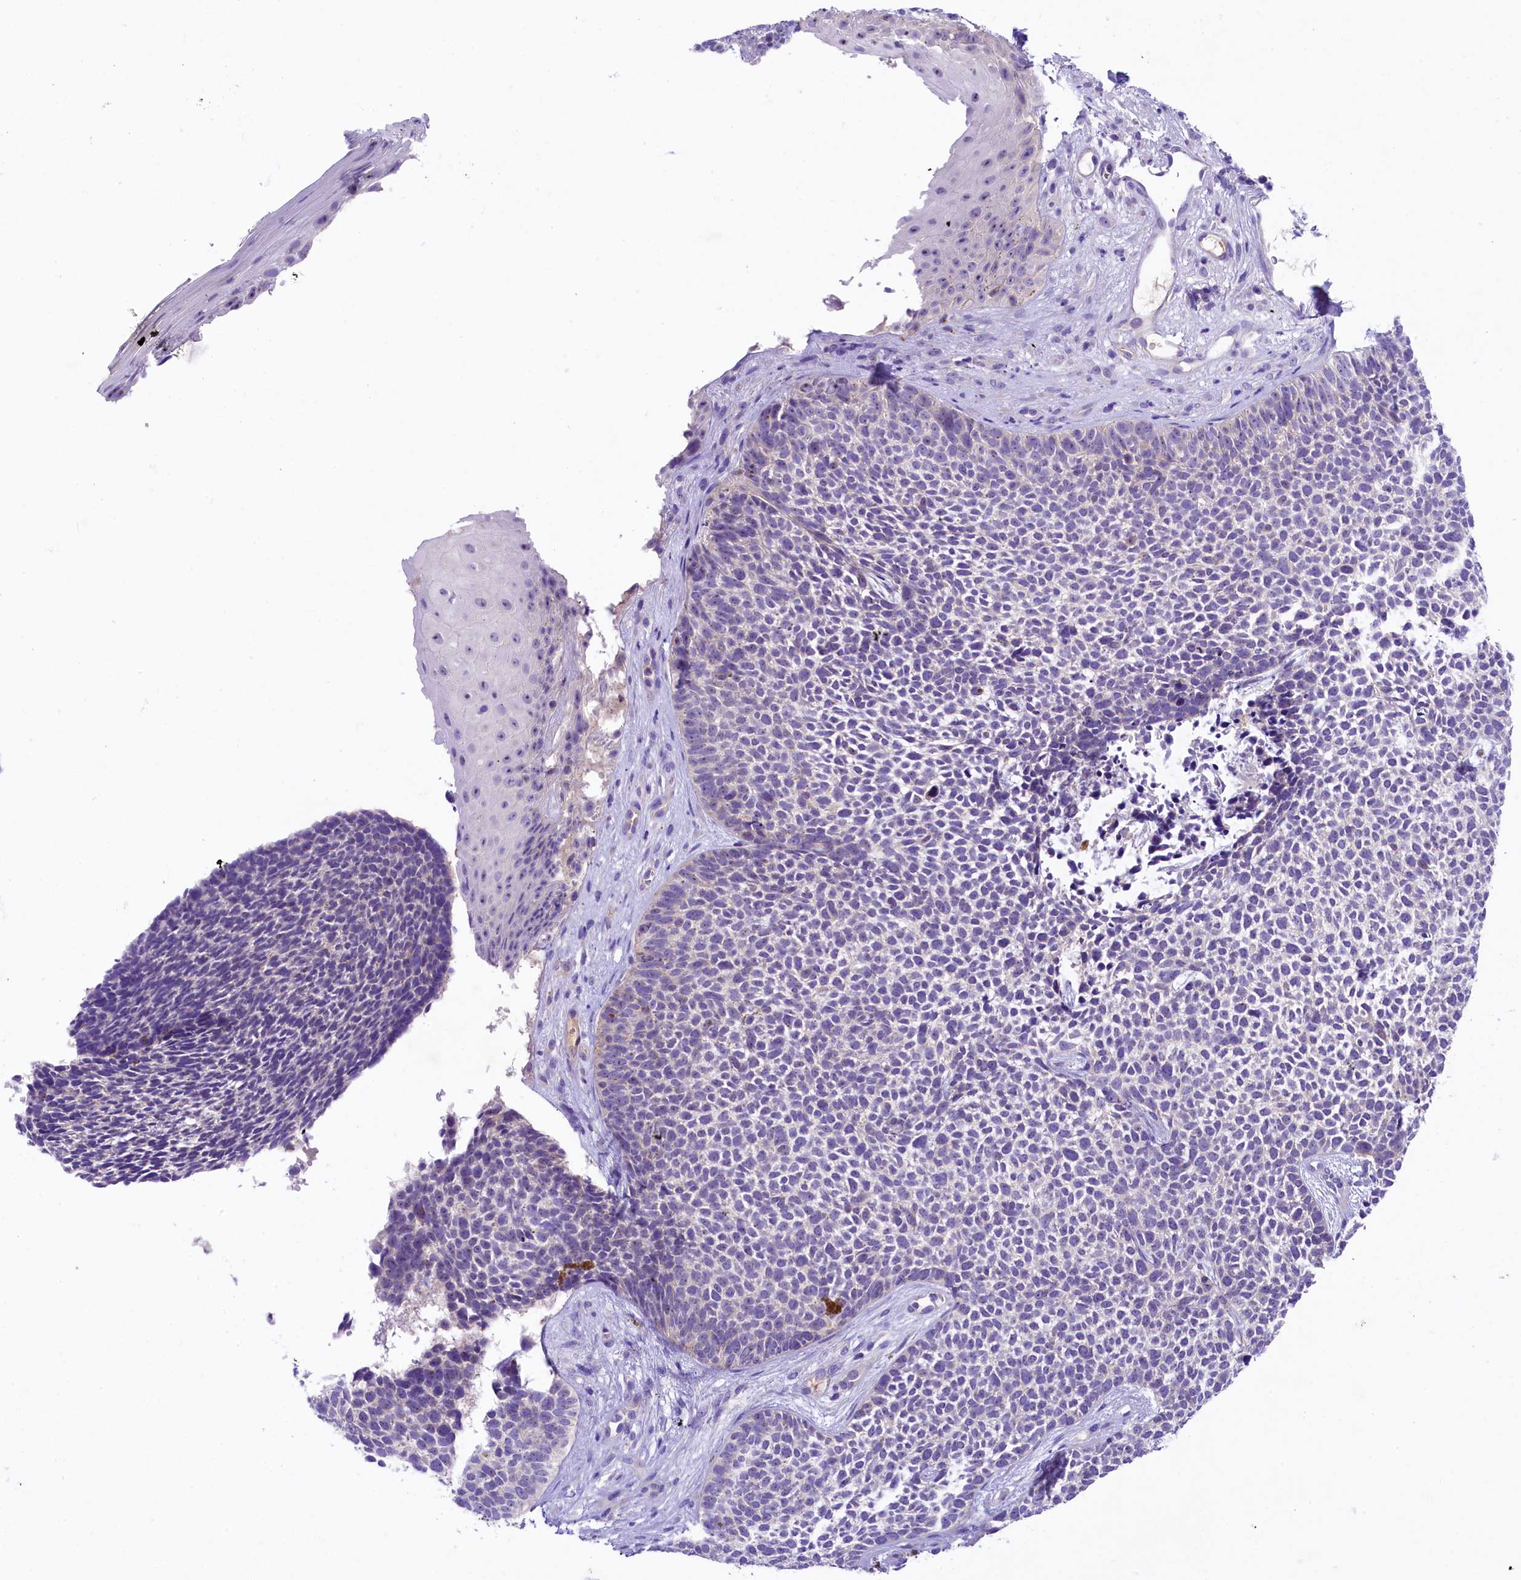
{"staining": {"intensity": "negative", "quantity": "none", "location": "none"}, "tissue": "skin cancer", "cell_type": "Tumor cells", "image_type": "cancer", "snomed": [{"axis": "morphology", "description": "Basal cell carcinoma"}, {"axis": "topography", "description": "Skin"}], "caption": "IHC of basal cell carcinoma (skin) exhibits no positivity in tumor cells.", "gene": "UBXN6", "patient": {"sex": "female", "age": 84}}